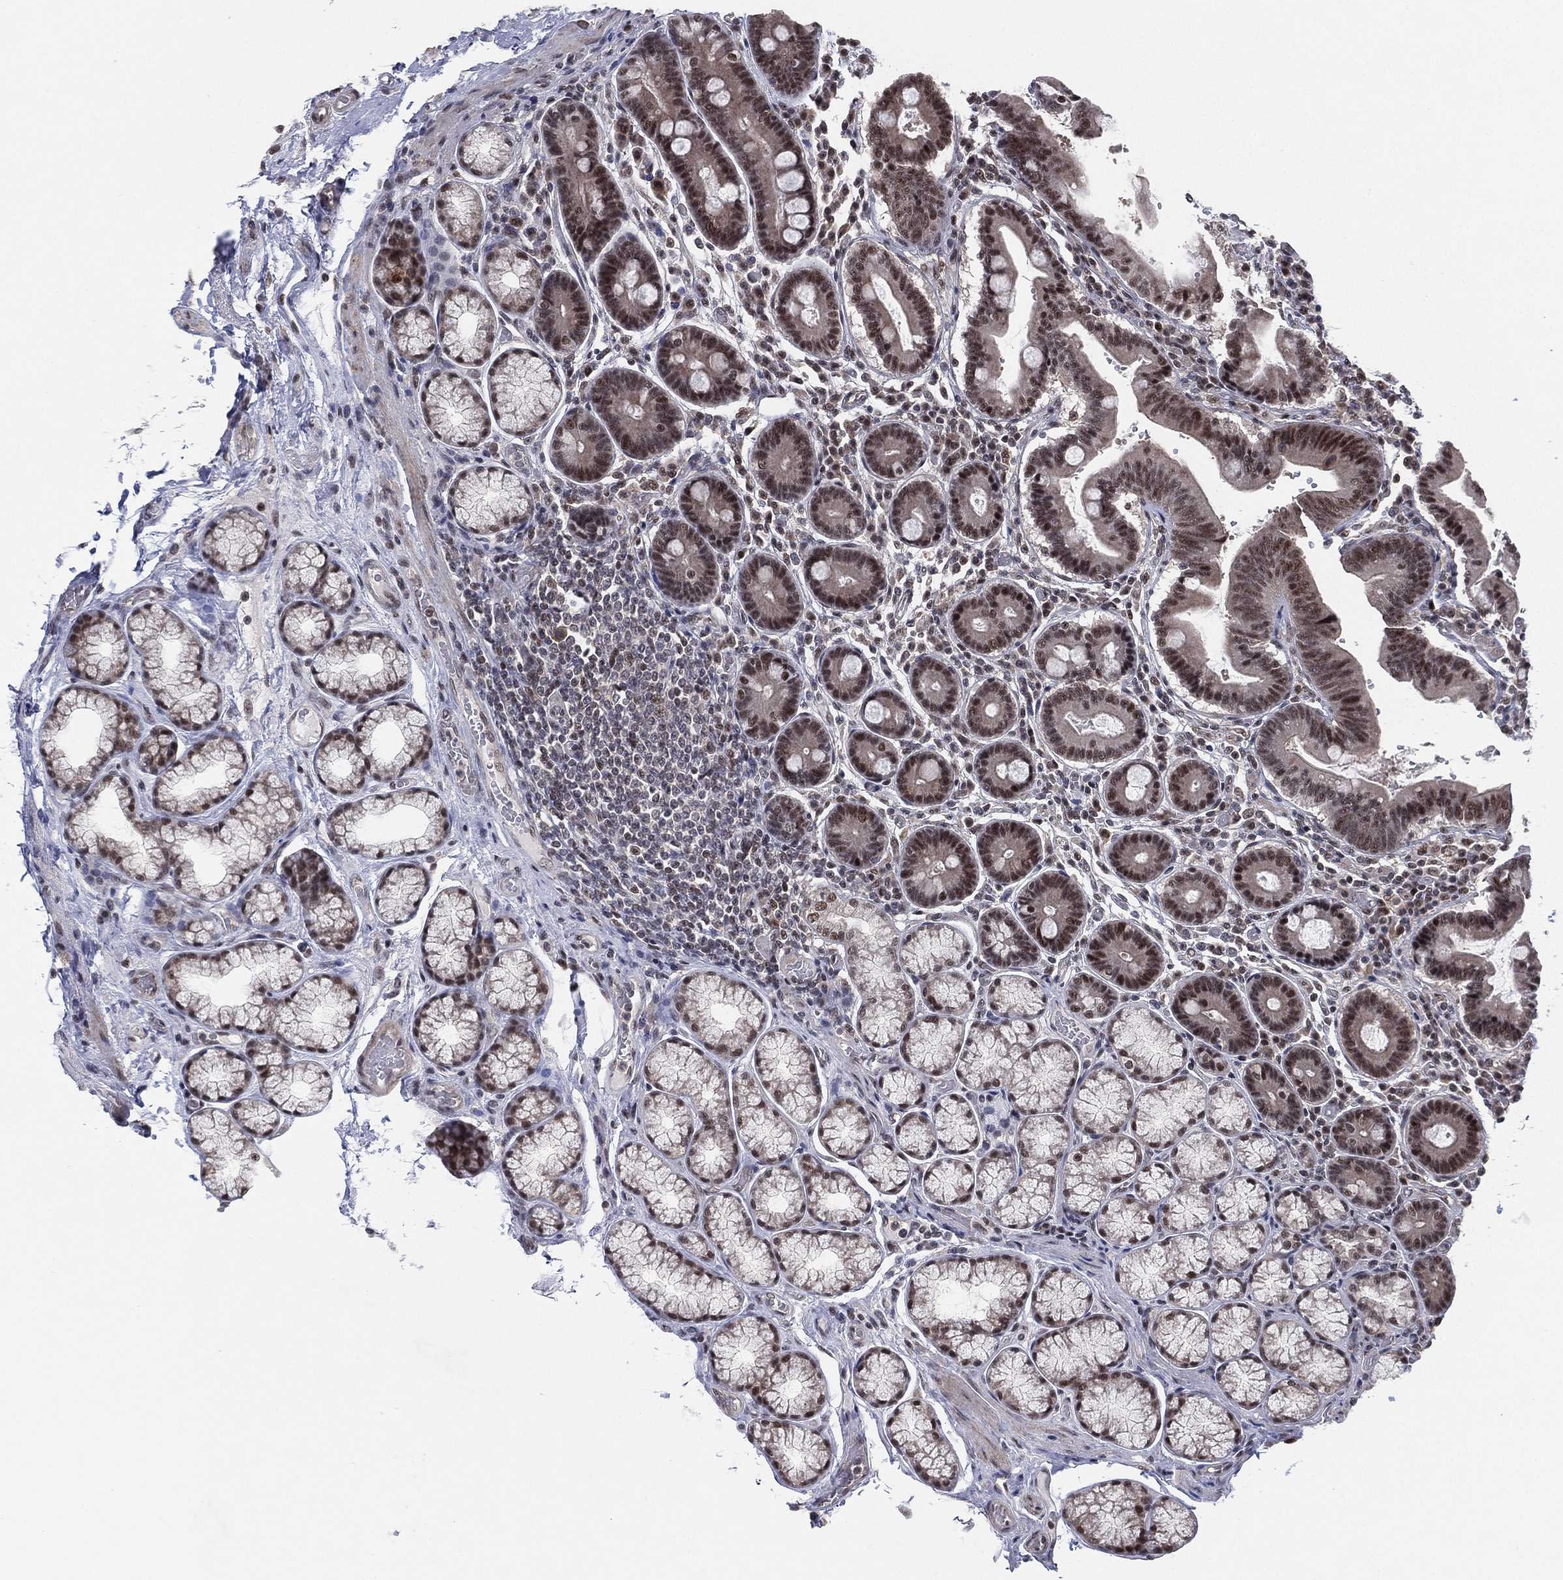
{"staining": {"intensity": "strong", "quantity": "25%-75%", "location": "nuclear"}, "tissue": "duodenum", "cell_type": "Glandular cells", "image_type": "normal", "snomed": [{"axis": "morphology", "description": "Normal tissue, NOS"}, {"axis": "topography", "description": "Duodenum"}], "caption": "Immunohistochemical staining of normal human duodenum exhibits 25%-75% levels of strong nuclear protein staining in about 25%-75% of glandular cells. (brown staining indicates protein expression, while blue staining denotes nuclei).", "gene": "DGCR8", "patient": {"sex": "female", "age": 62}}